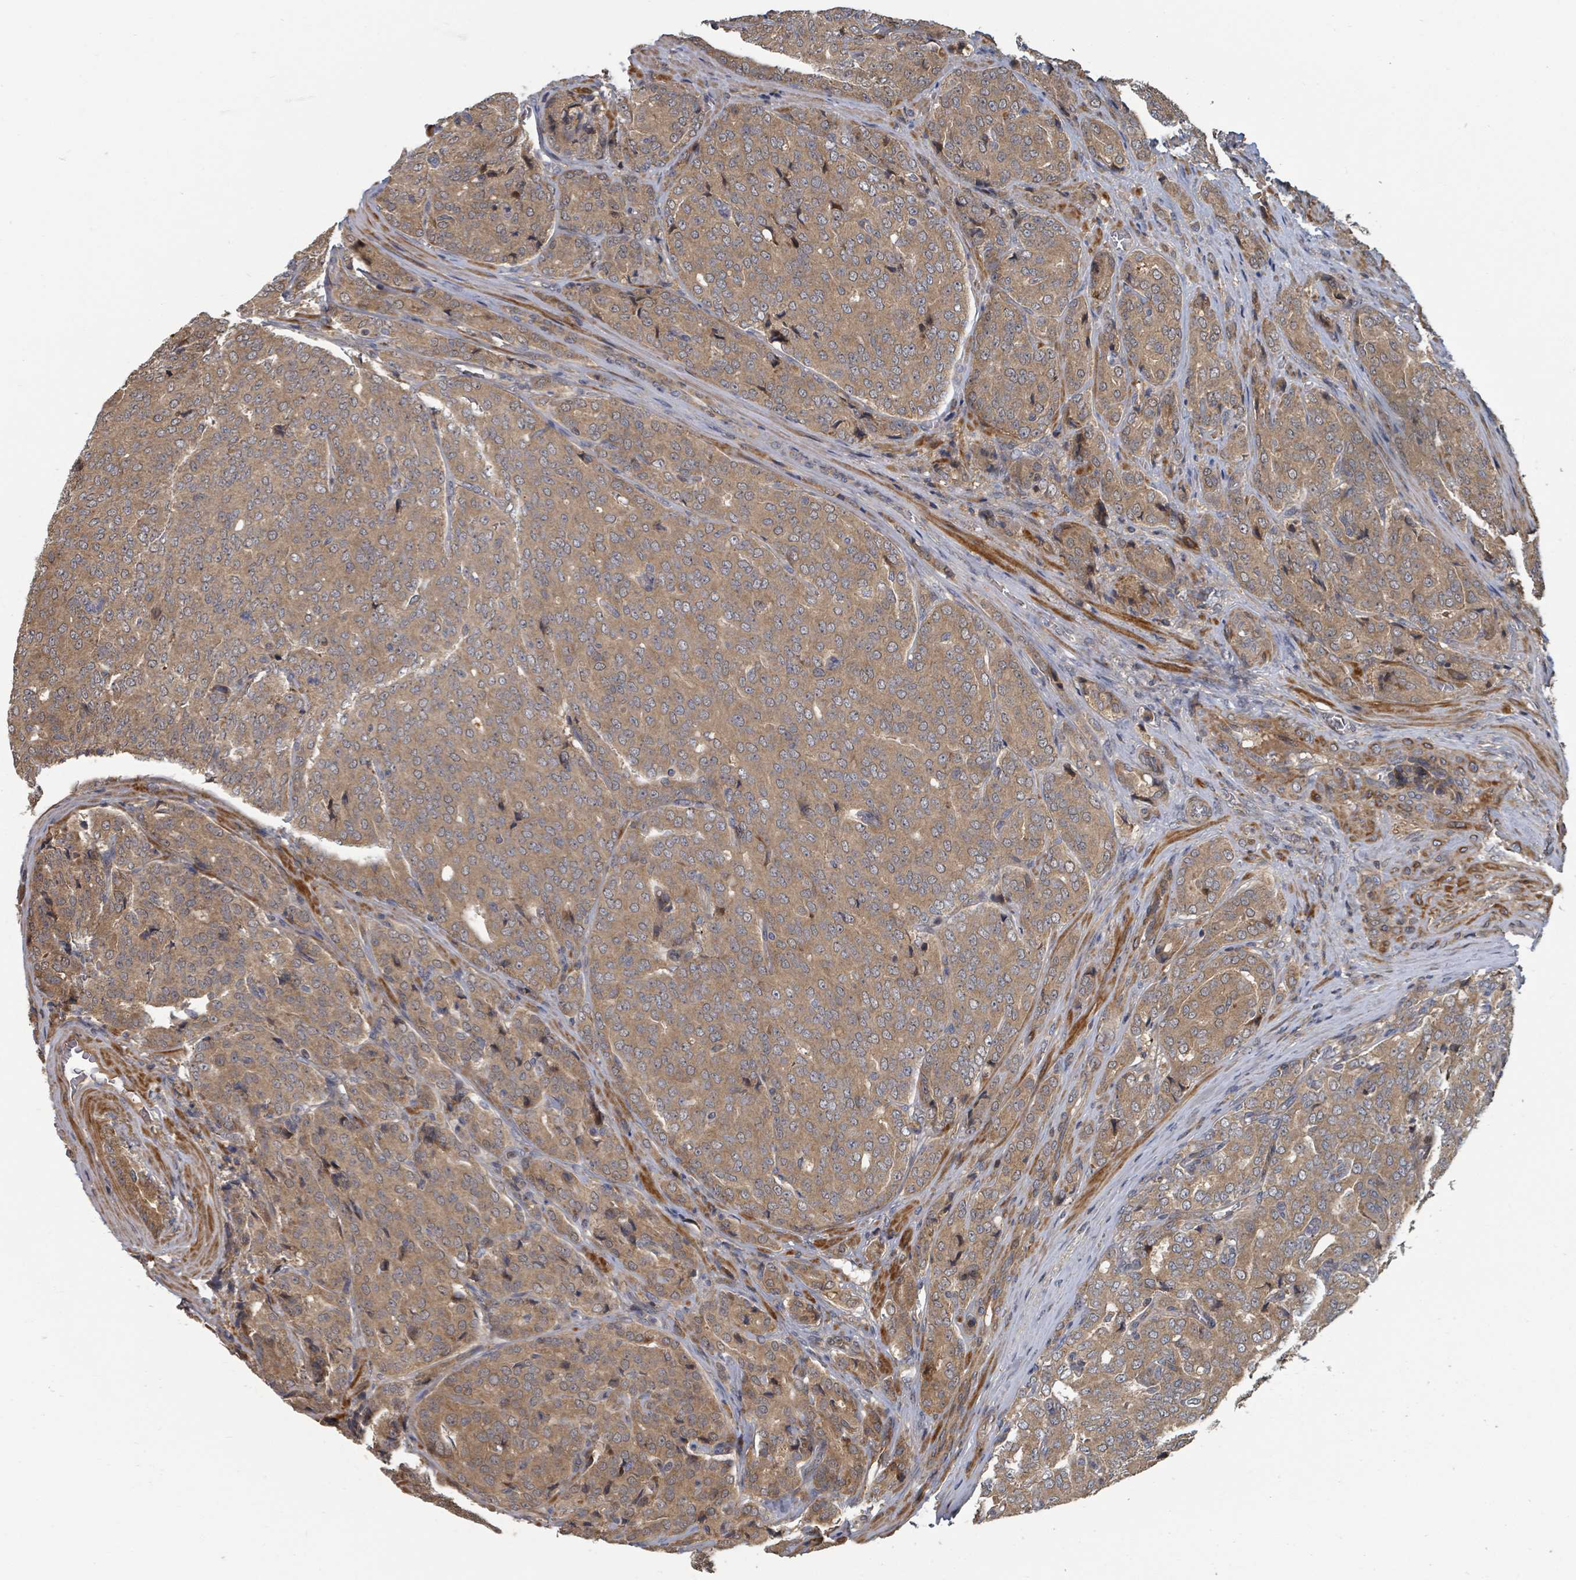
{"staining": {"intensity": "moderate", "quantity": ">75%", "location": "cytoplasmic/membranous"}, "tissue": "prostate cancer", "cell_type": "Tumor cells", "image_type": "cancer", "snomed": [{"axis": "morphology", "description": "Adenocarcinoma, High grade"}, {"axis": "topography", "description": "Prostate"}], "caption": "Immunohistochemical staining of human prostate adenocarcinoma (high-grade) demonstrates medium levels of moderate cytoplasmic/membranous expression in approximately >75% of tumor cells. (brown staining indicates protein expression, while blue staining denotes nuclei).", "gene": "DPM1", "patient": {"sex": "male", "age": 68}}